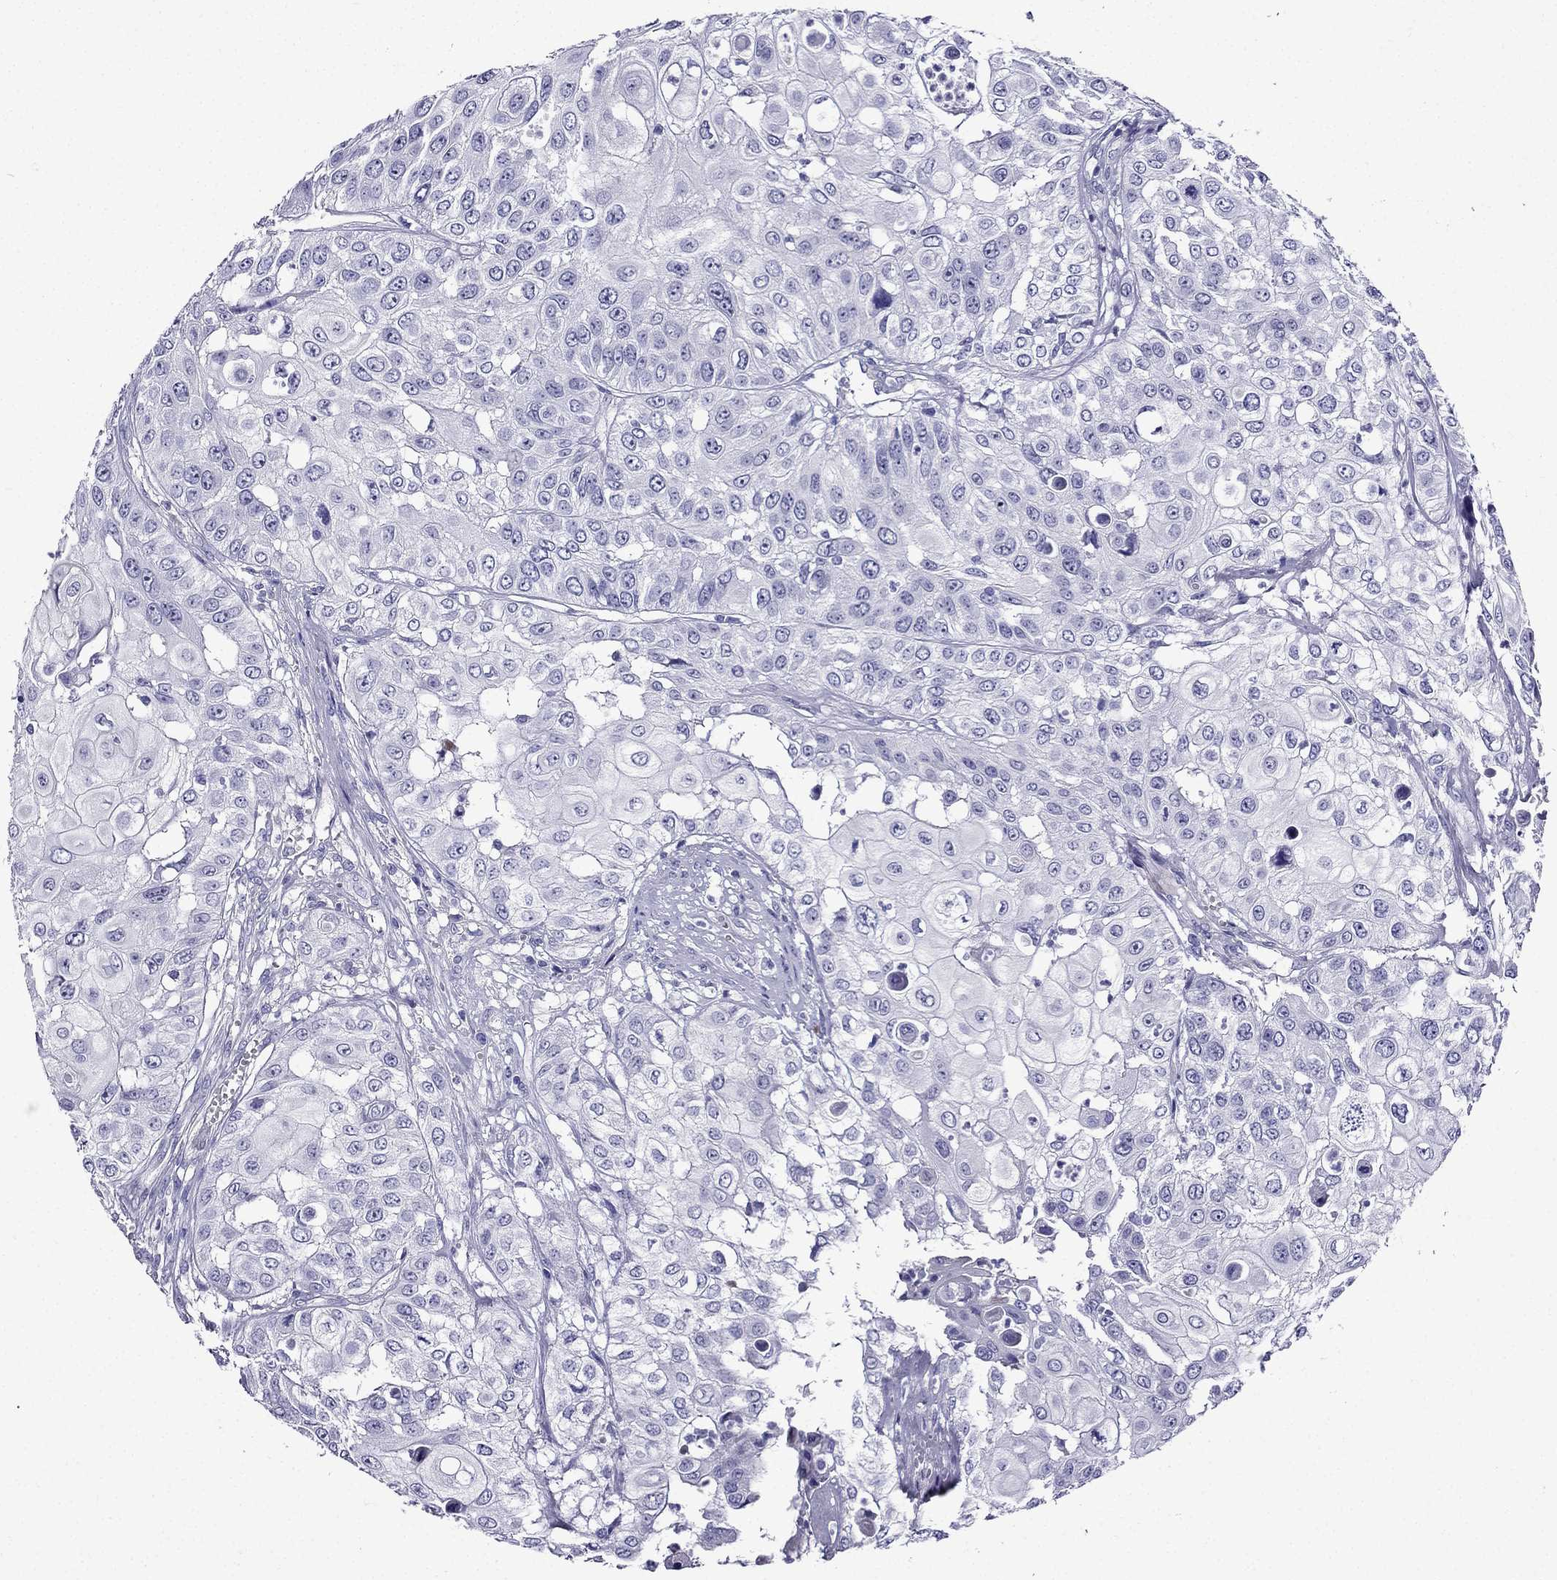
{"staining": {"intensity": "negative", "quantity": "none", "location": "none"}, "tissue": "urothelial cancer", "cell_type": "Tumor cells", "image_type": "cancer", "snomed": [{"axis": "morphology", "description": "Urothelial carcinoma, High grade"}, {"axis": "topography", "description": "Urinary bladder"}], "caption": "Immunohistochemistry (IHC) histopathology image of neoplastic tissue: urothelial cancer stained with DAB (3,3'-diaminobenzidine) exhibits no significant protein staining in tumor cells.", "gene": "ERC2", "patient": {"sex": "female", "age": 79}}